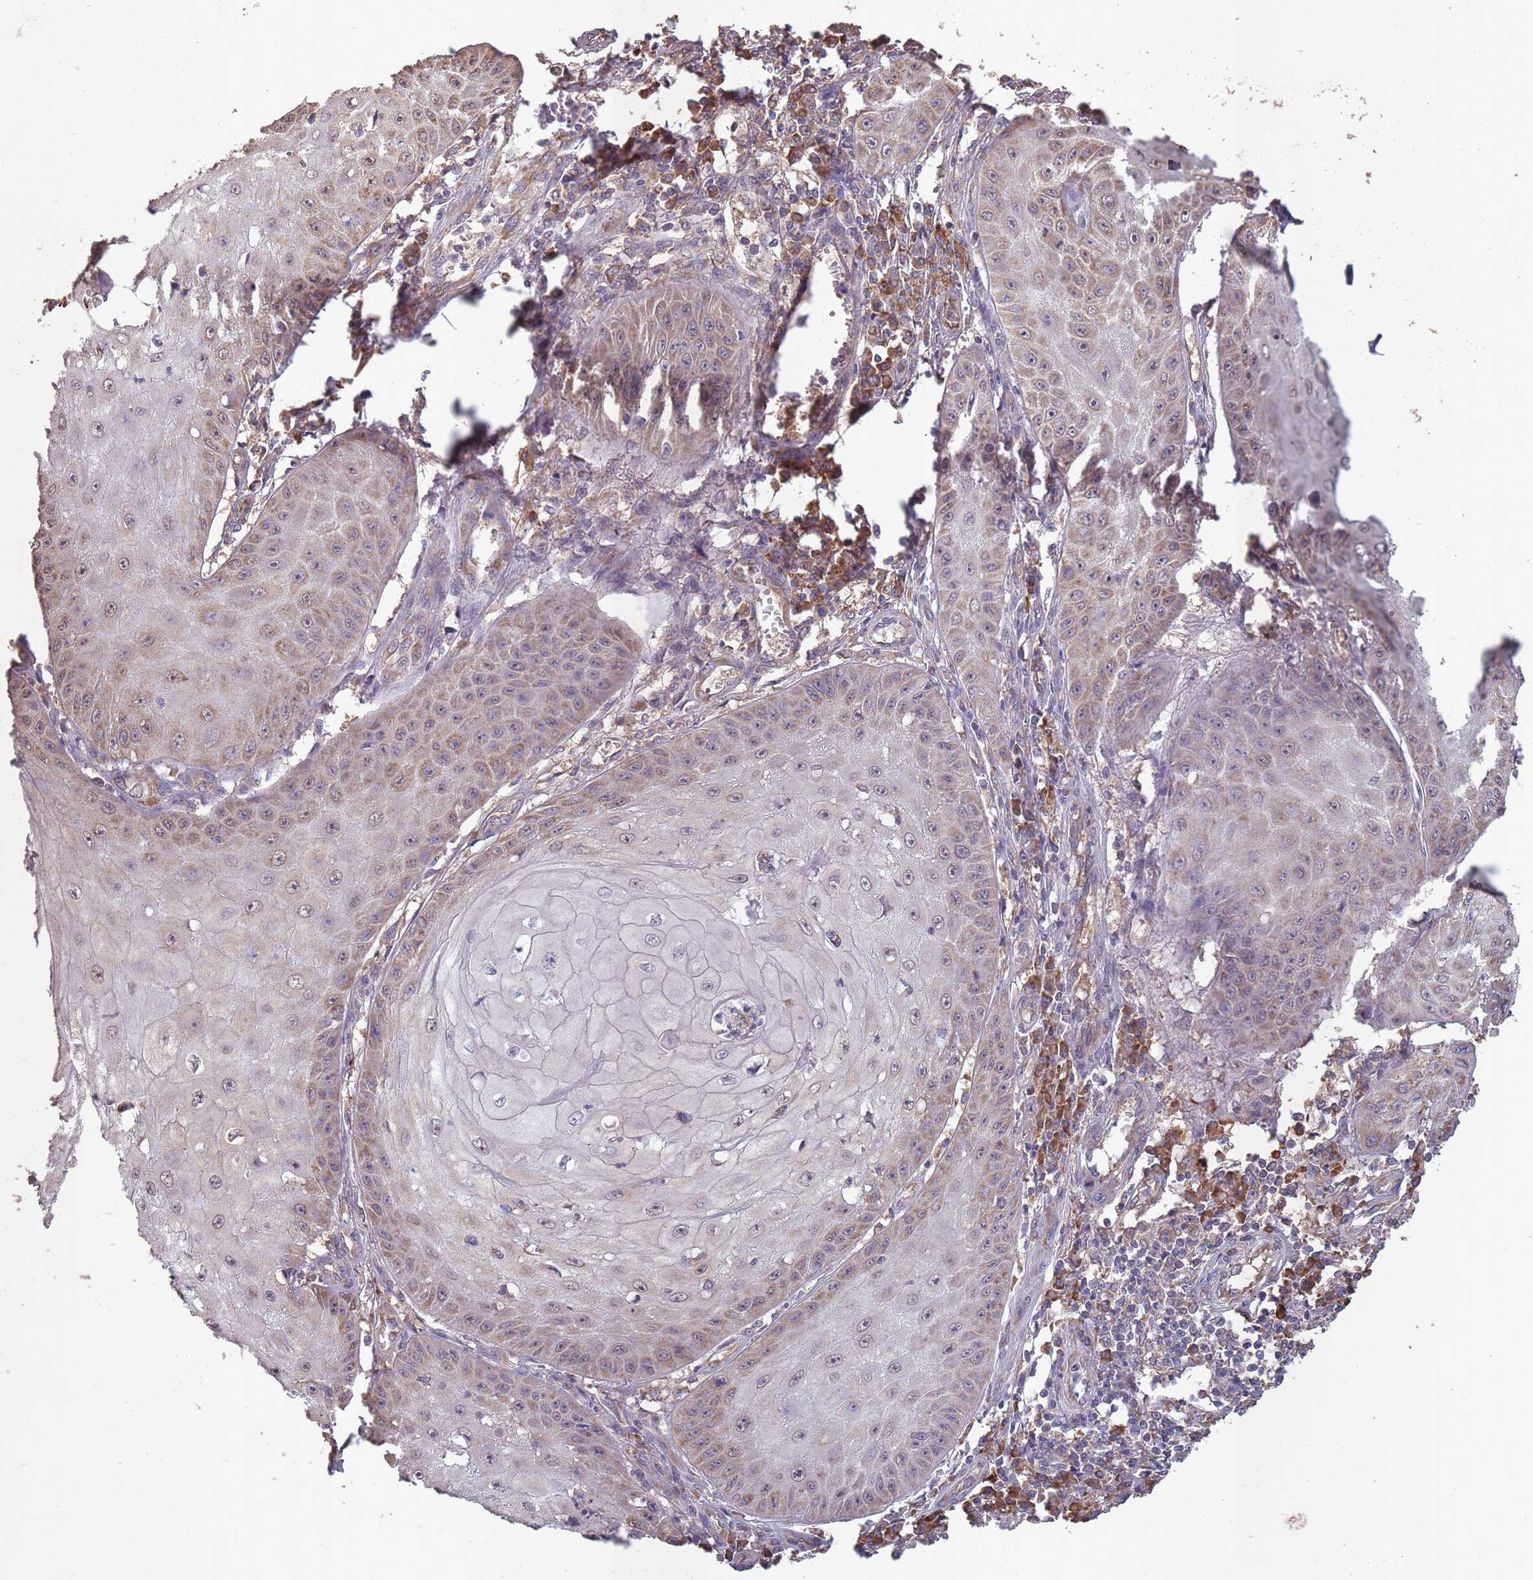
{"staining": {"intensity": "weak", "quantity": "25%-75%", "location": "cytoplasmic/membranous"}, "tissue": "skin cancer", "cell_type": "Tumor cells", "image_type": "cancer", "snomed": [{"axis": "morphology", "description": "Squamous cell carcinoma, NOS"}, {"axis": "topography", "description": "Skin"}], "caption": "Immunohistochemical staining of squamous cell carcinoma (skin) shows weak cytoplasmic/membranous protein staining in approximately 25%-75% of tumor cells.", "gene": "SANBR", "patient": {"sex": "male", "age": 70}}